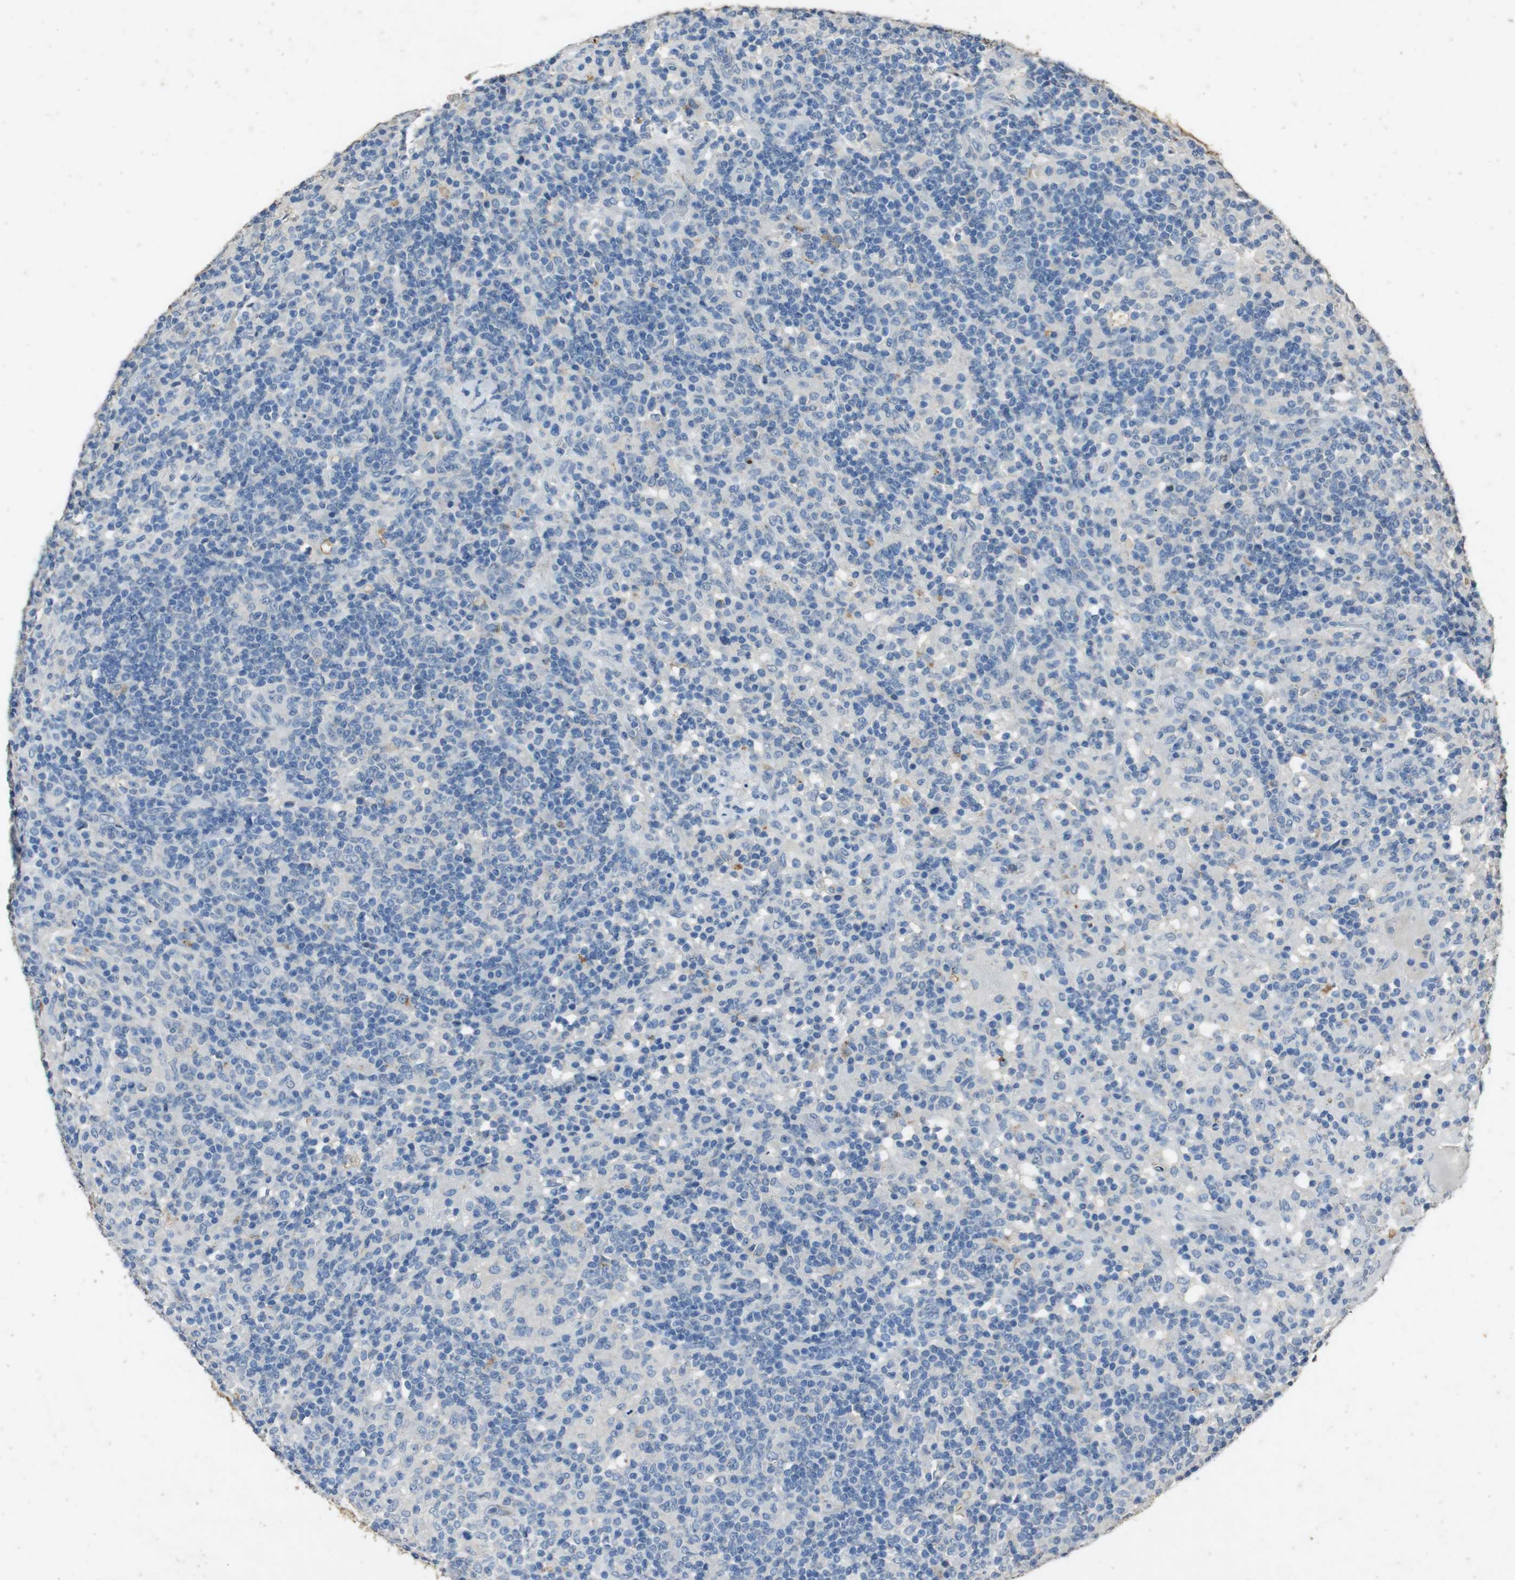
{"staining": {"intensity": "negative", "quantity": "none", "location": "none"}, "tissue": "lymphoma", "cell_type": "Tumor cells", "image_type": "cancer", "snomed": [{"axis": "morphology", "description": "Hodgkin's disease, NOS"}, {"axis": "topography", "description": "Lymph node"}], "caption": "Immunohistochemical staining of human Hodgkin's disease shows no significant positivity in tumor cells.", "gene": "STBD1", "patient": {"sex": "male", "age": 70}}